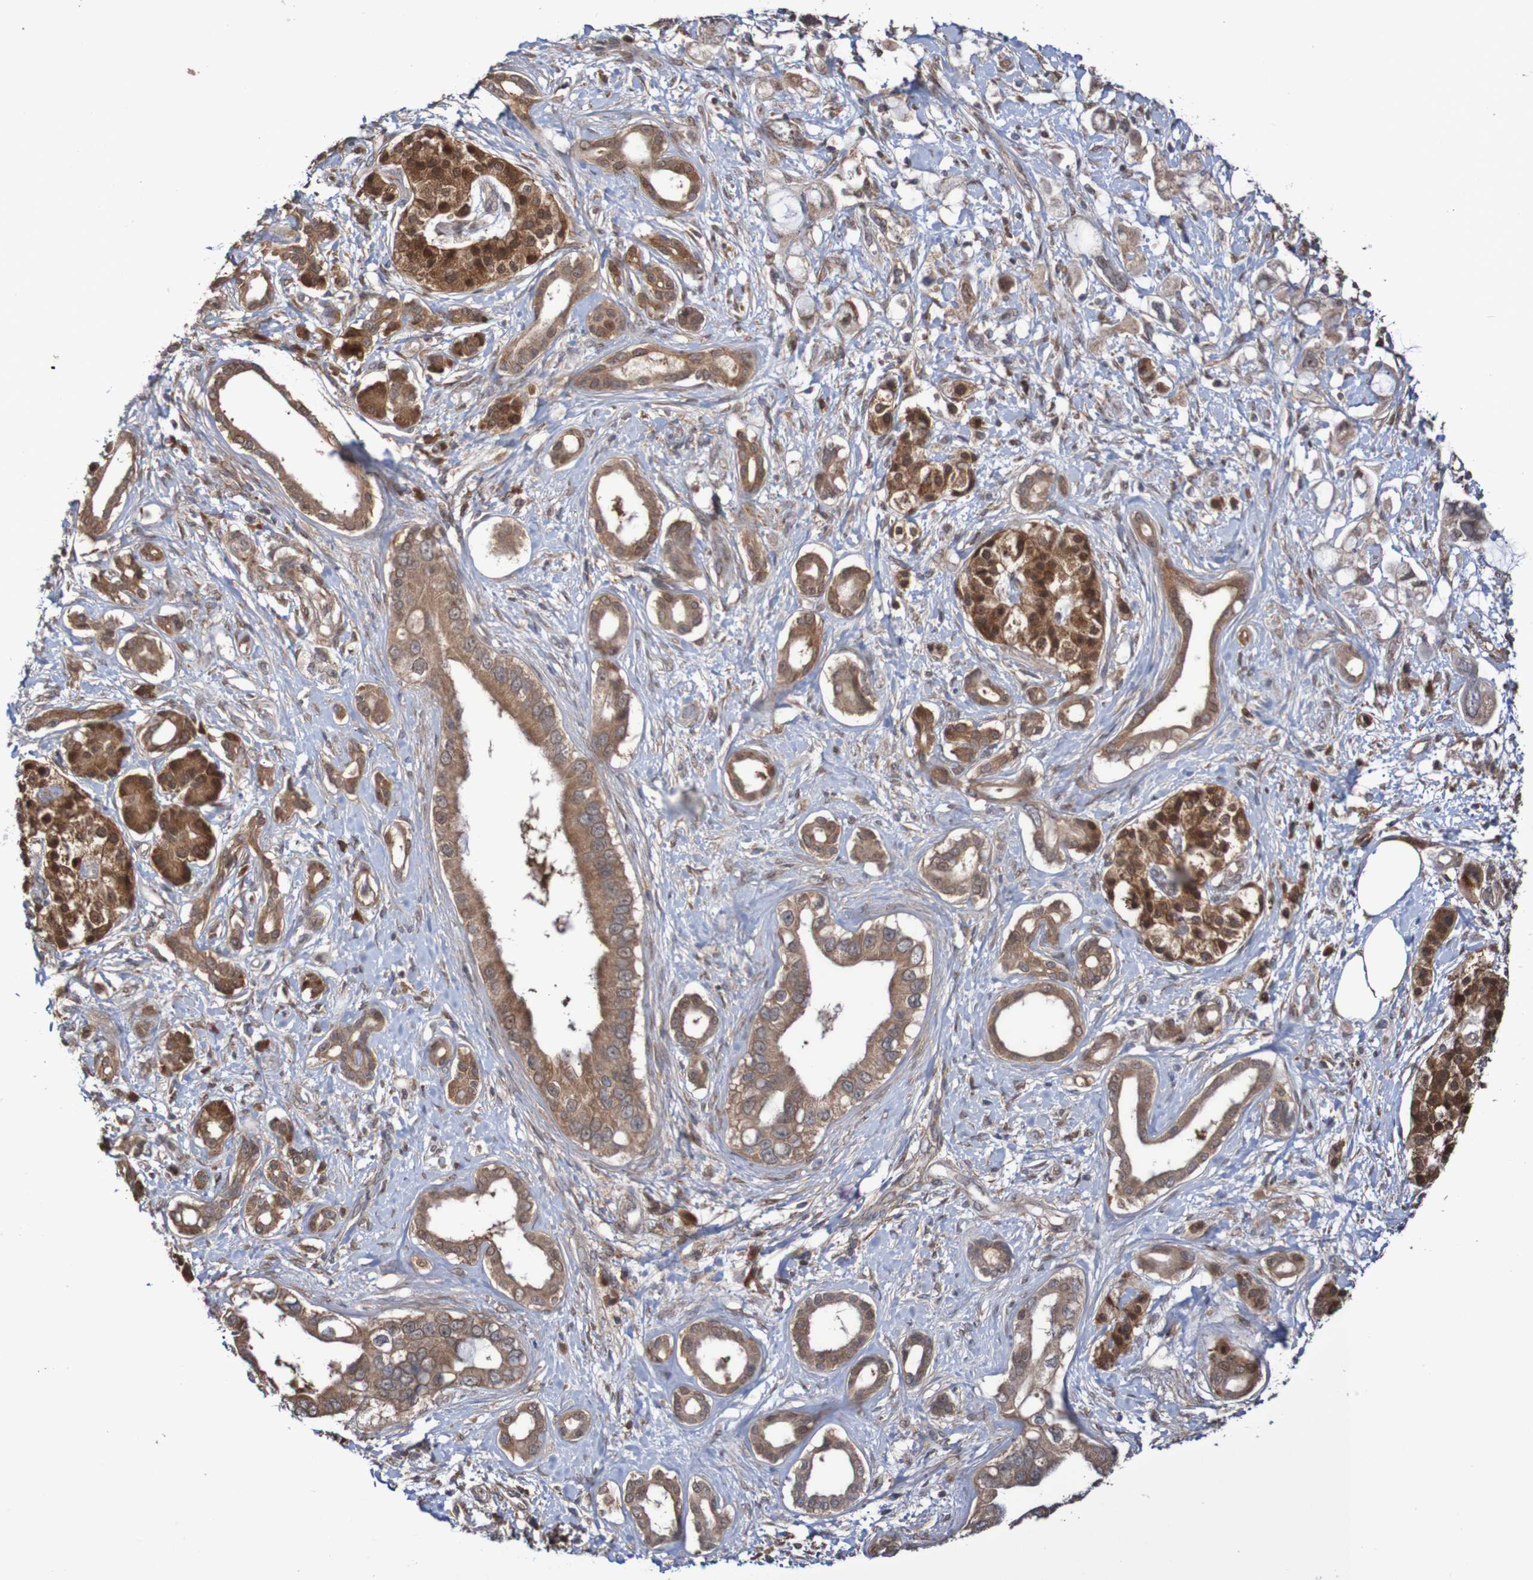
{"staining": {"intensity": "moderate", "quantity": ">75%", "location": "cytoplasmic/membranous"}, "tissue": "pancreatic cancer", "cell_type": "Tumor cells", "image_type": "cancer", "snomed": [{"axis": "morphology", "description": "Adenocarcinoma, NOS"}, {"axis": "topography", "description": "Pancreas"}], "caption": "Immunohistochemical staining of human pancreatic adenocarcinoma exhibits moderate cytoplasmic/membranous protein expression in about >75% of tumor cells.", "gene": "PHPT1", "patient": {"sex": "female", "age": 56}}